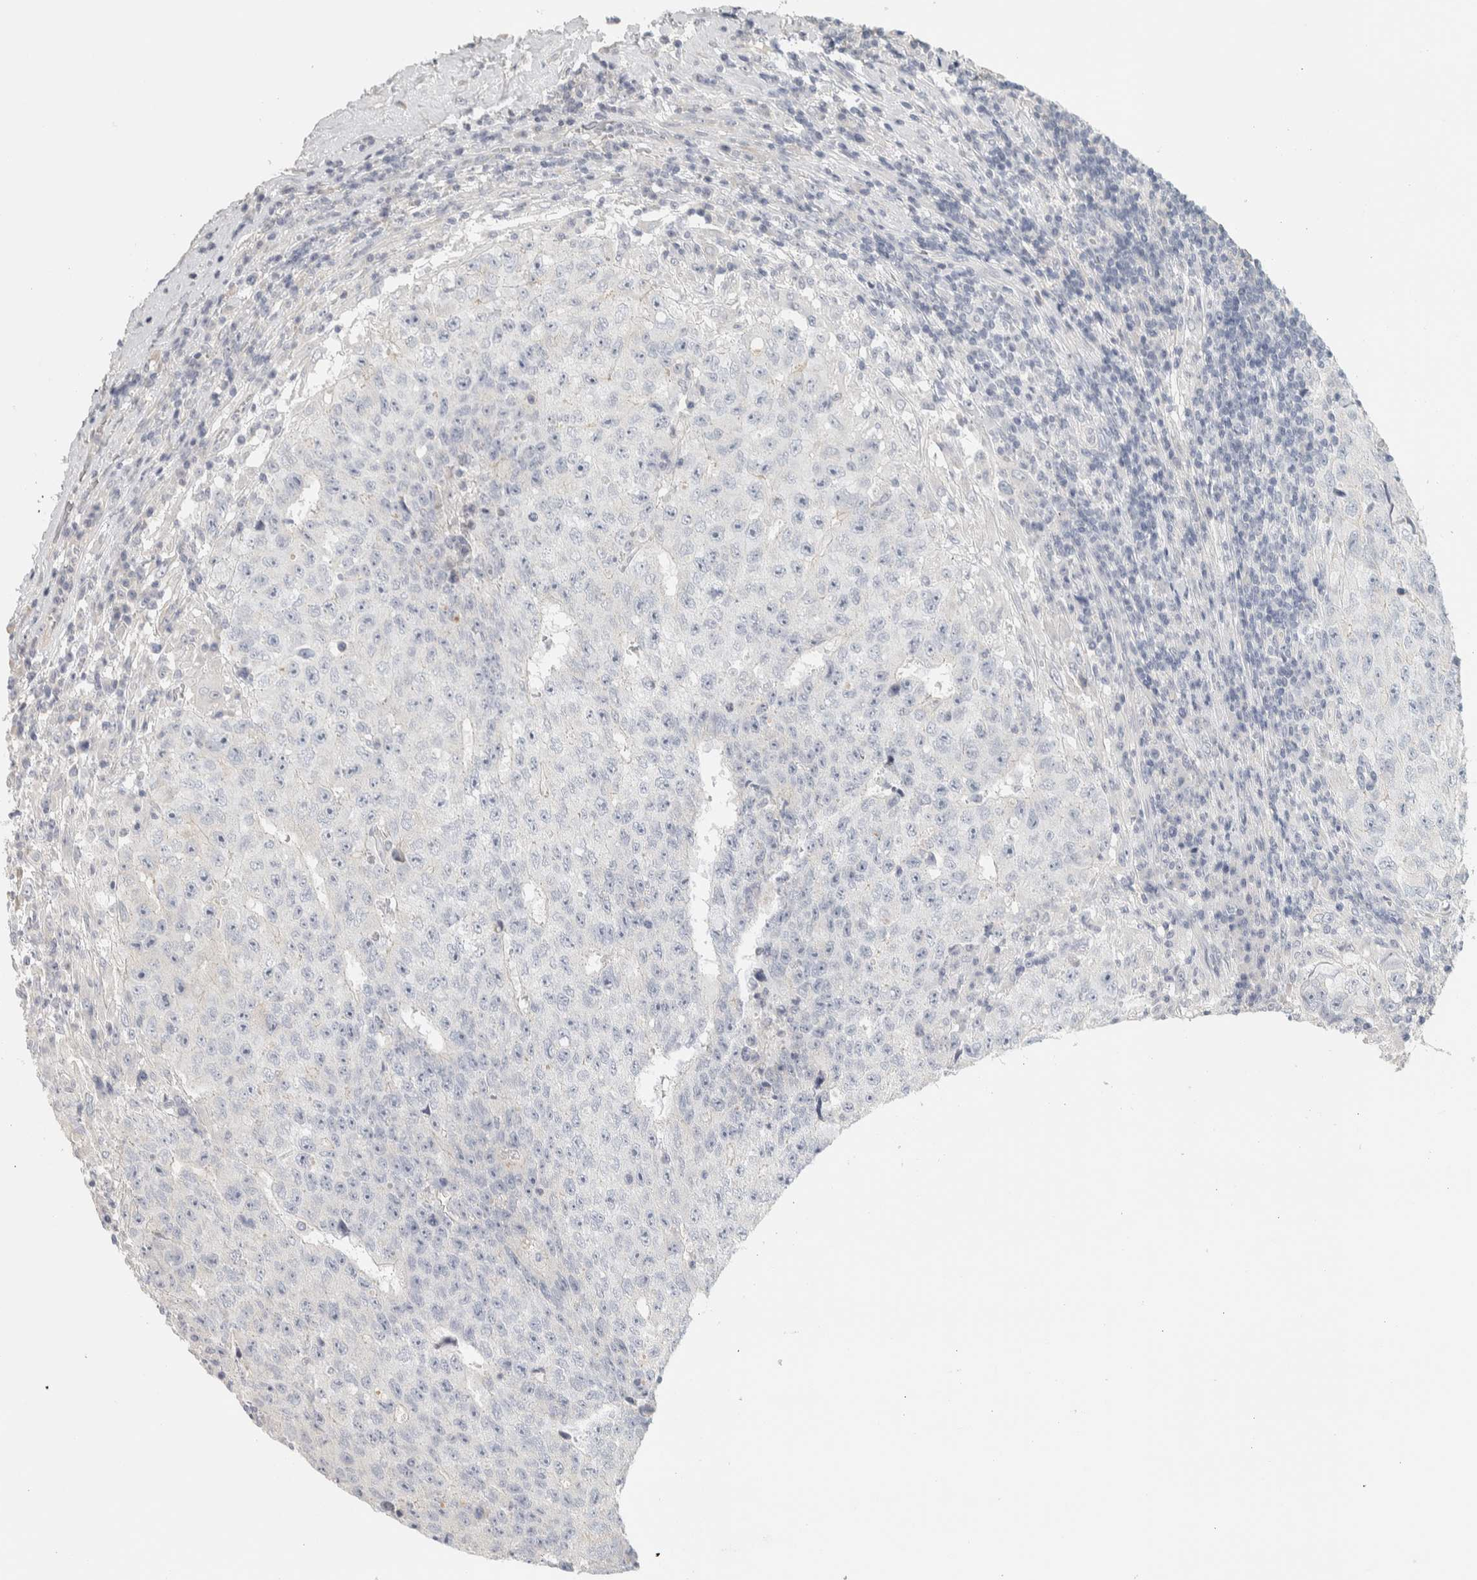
{"staining": {"intensity": "negative", "quantity": "none", "location": "none"}, "tissue": "testis cancer", "cell_type": "Tumor cells", "image_type": "cancer", "snomed": [{"axis": "morphology", "description": "Necrosis, NOS"}, {"axis": "morphology", "description": "Carcinoma, Embryonal, NOS"}, {"axis": "topography", "description": "Testis"}], "caption": "Human testis cancer stained for a protein using IHC reveals no staining in tumor cells.", "gene": "DCXR", "patient": {"sex": "male", "age": 19}}